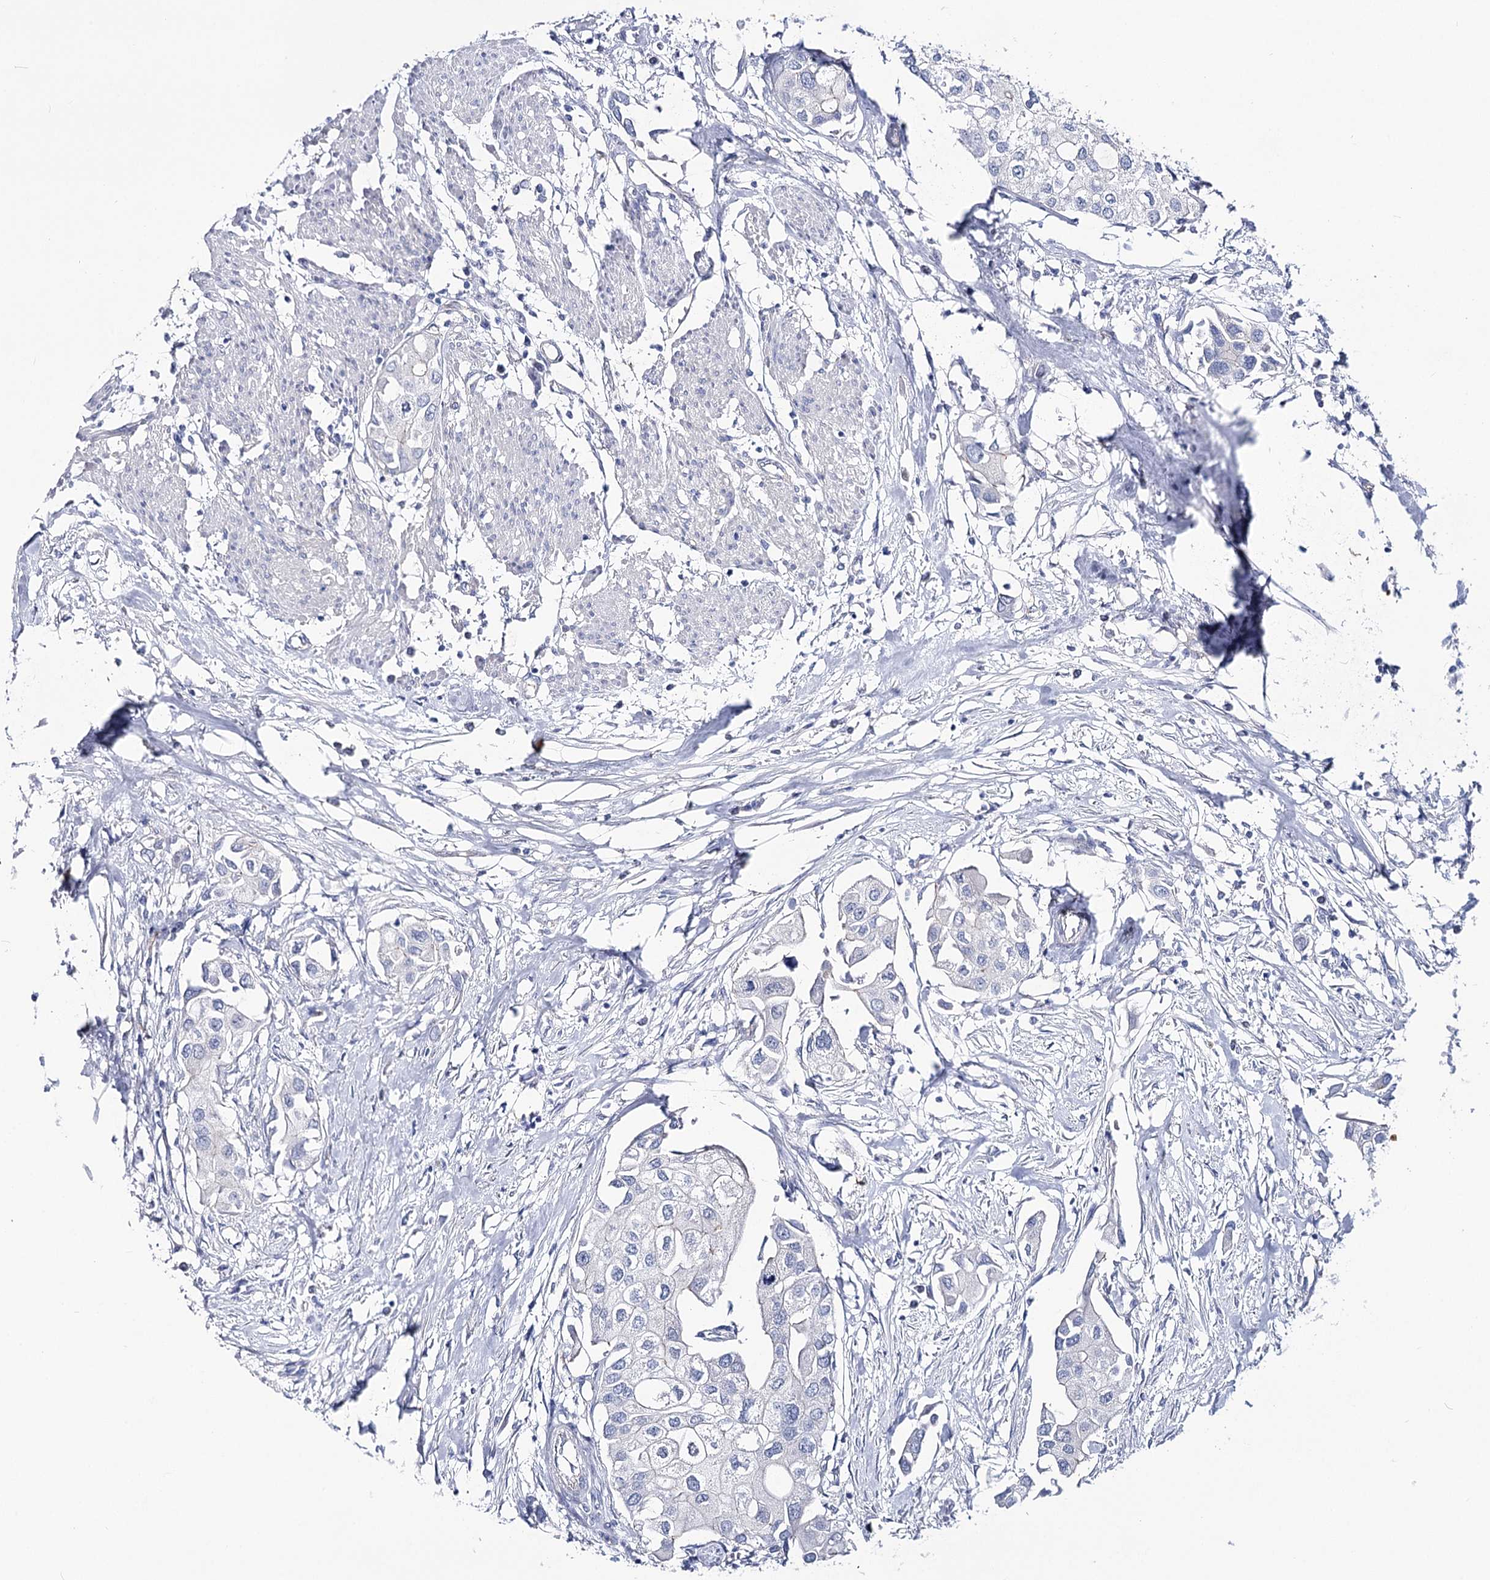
{"staining": {"intensity": "negative", "quantity": "none", "location": "none"}, "tissue": "urothelial cancer", "cell_type": "Tumor cells", "image_type": "cancer", "snomed": [{"axis": "morphology", "description": "Urothelial carcinoma, High grade"}, {"axis": "topography", "description": "Urinary bladder"}], "caption": "The micrograph displays no significant expression in tumor cells of high-grade urothelial carcinoma.", "gene": "NRAP", "patient": {"sex": "male", "age": 64}}